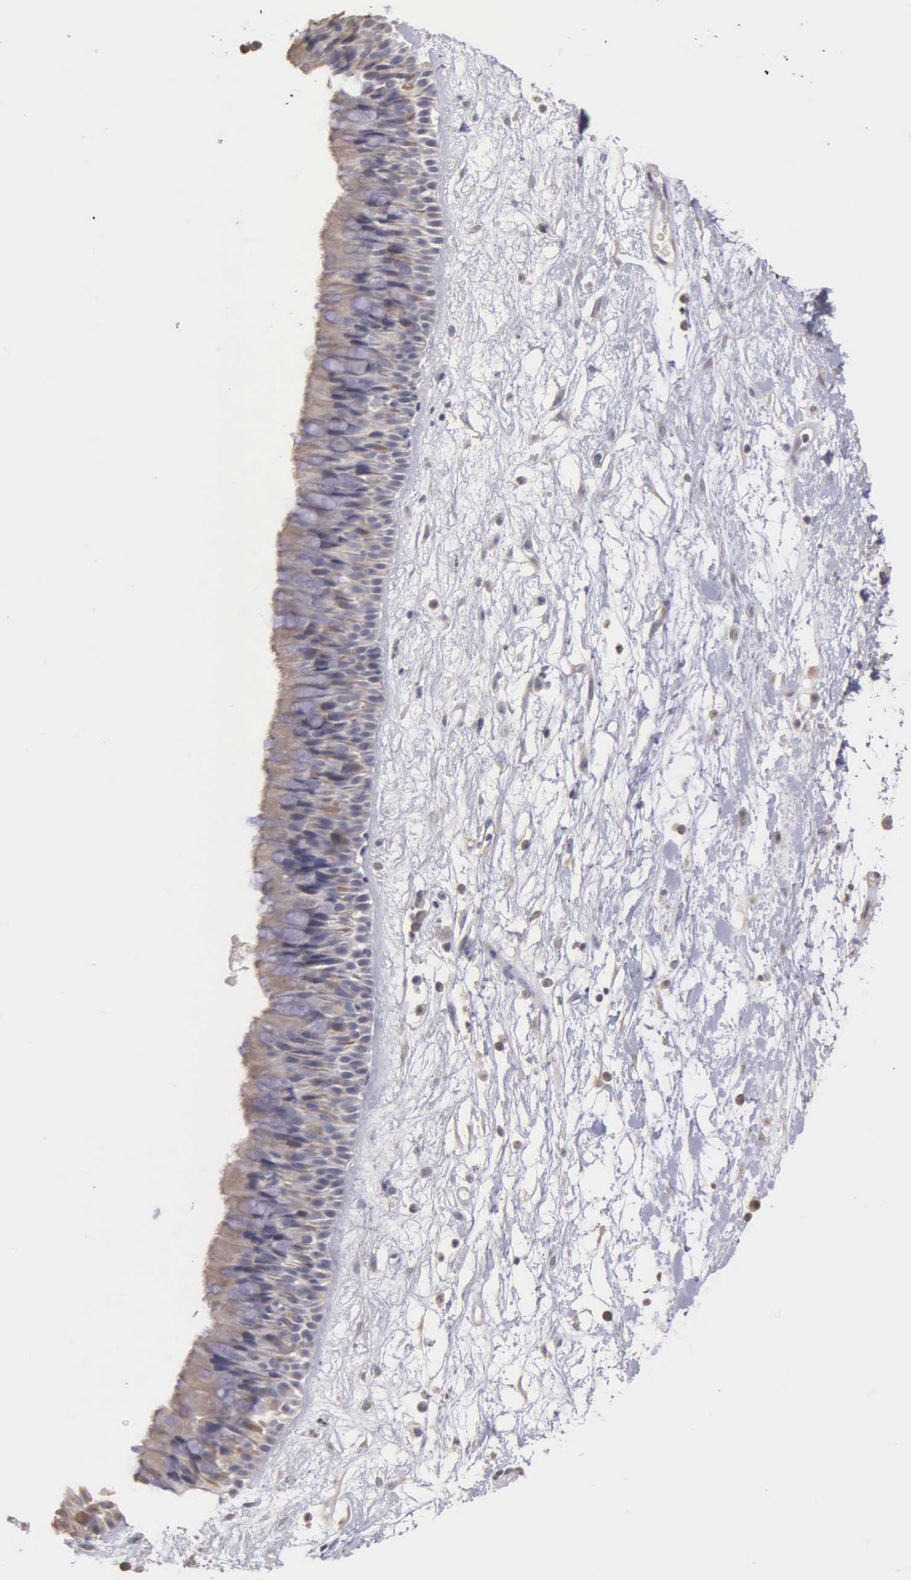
{"staining": {"intensity": "weak", "quantity": ">75%", "location": "cytoplasmic/membranous"}, "tissue": "nasopharynx", "cell_type": "Respiratory epithelial cells", "image_type": "normal", "snomed": [{"axis": "morphology", "description": "Normal tissue, NOS"}, {"axis": "topography", "description": "Nasopharynx"}], "caption": "Immunohistochemical staining of normal human nasopharynx demonstrates >75% levels of weak cytoplasmic/membranous protein staining in about >75% of respiratory epithelial cells. (Stains: DAB (3,3'-diaminobenzidine) in brown, nuclei in blue, Microscopy: brightfield microscopy at high magnification).", "gene": "ENO3", "patient": {"sex": "male", "age": 13}}